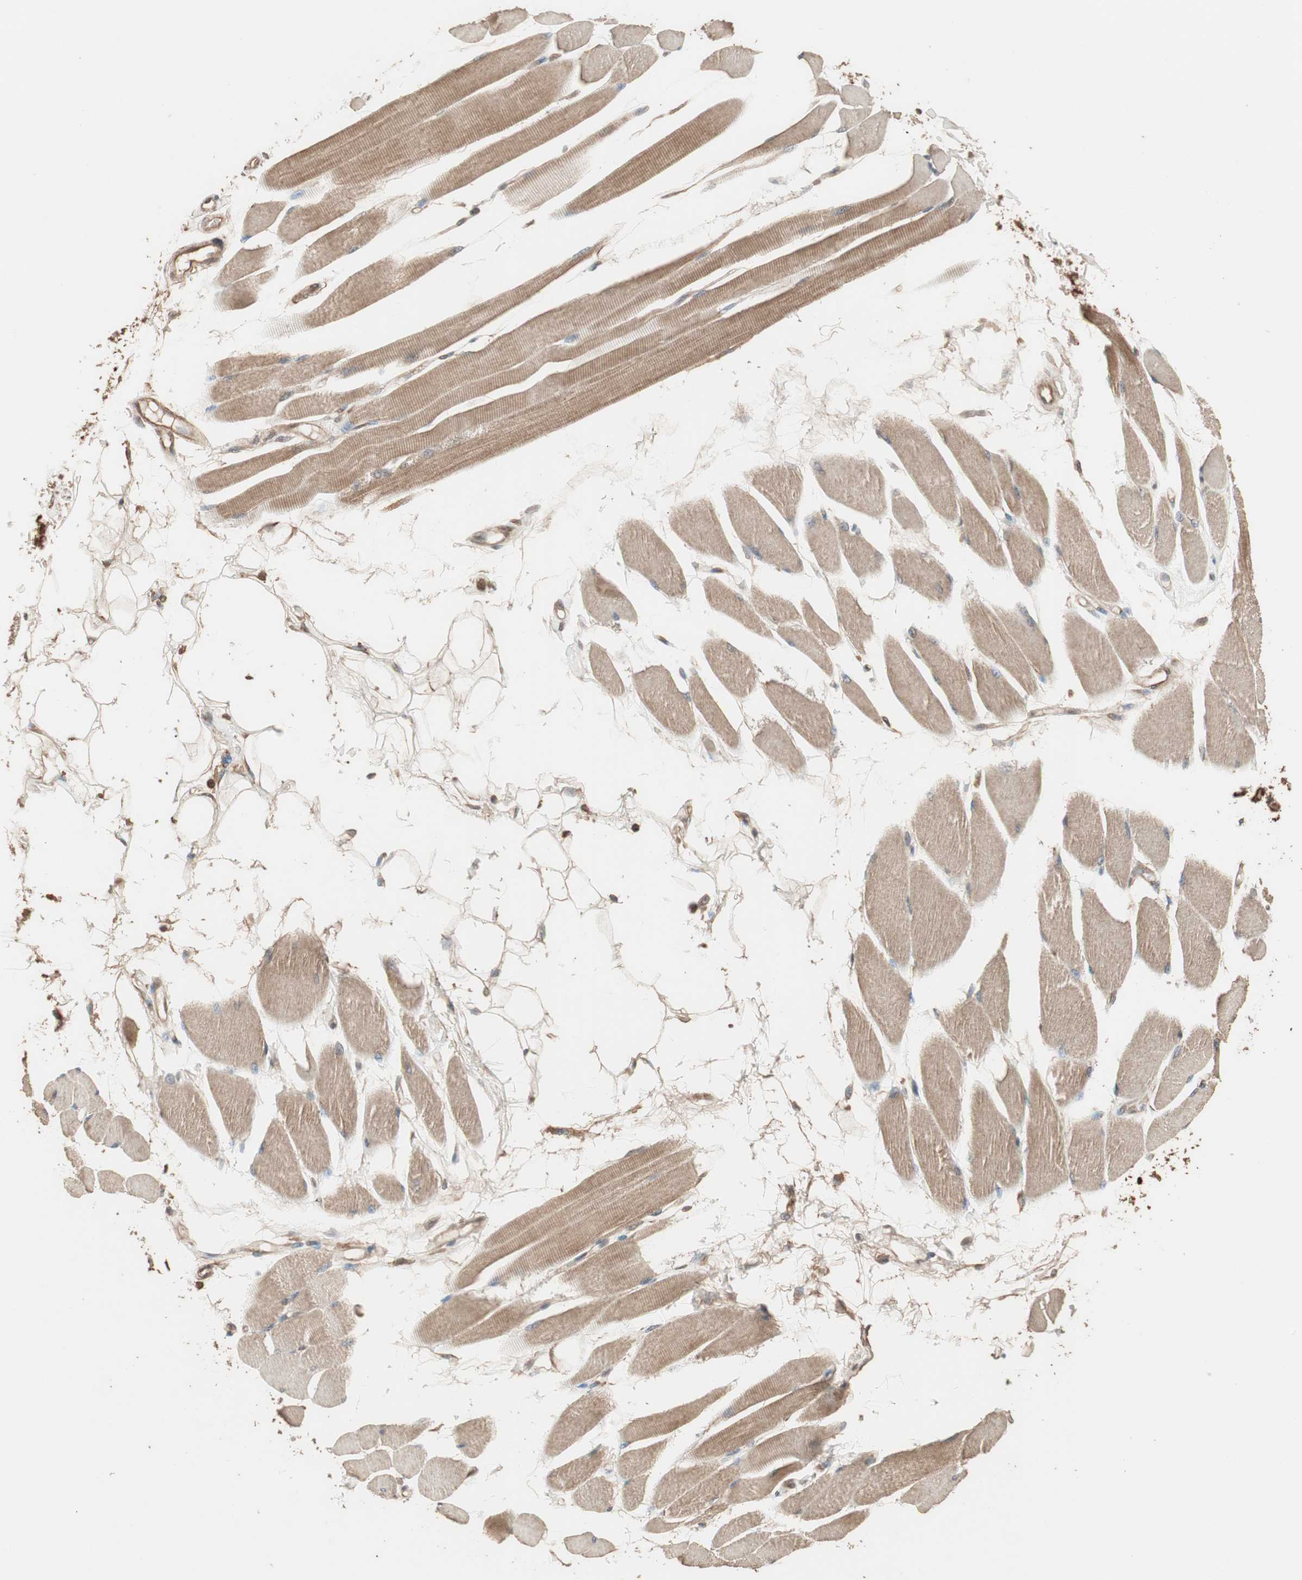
{"staining": {"intensity": "moderate", "quantity": ">75%", "location": "cytoplasmic/membranous"}, "tissue": "skeletal muscle", "cell_type": "Myocytes", "image_type": "normal", "snomed": [{"axis": "morphology", "description": "Normal tissue, NOS"}, {"axis": "topography", "description": "Skeletal muscle"}, {"axis": "topography", "description": "Peripheral nerve tissue"}], "caption": "Myocytes display moderate cytoplasmic/membranous staining in about >75% of cells in unremarkable skeletal muscle. The protein of interest is shown in brown color, while the nuclei are stained blue.", "gene": "USP20", "patient": {"sex": "female", "age": 84}}